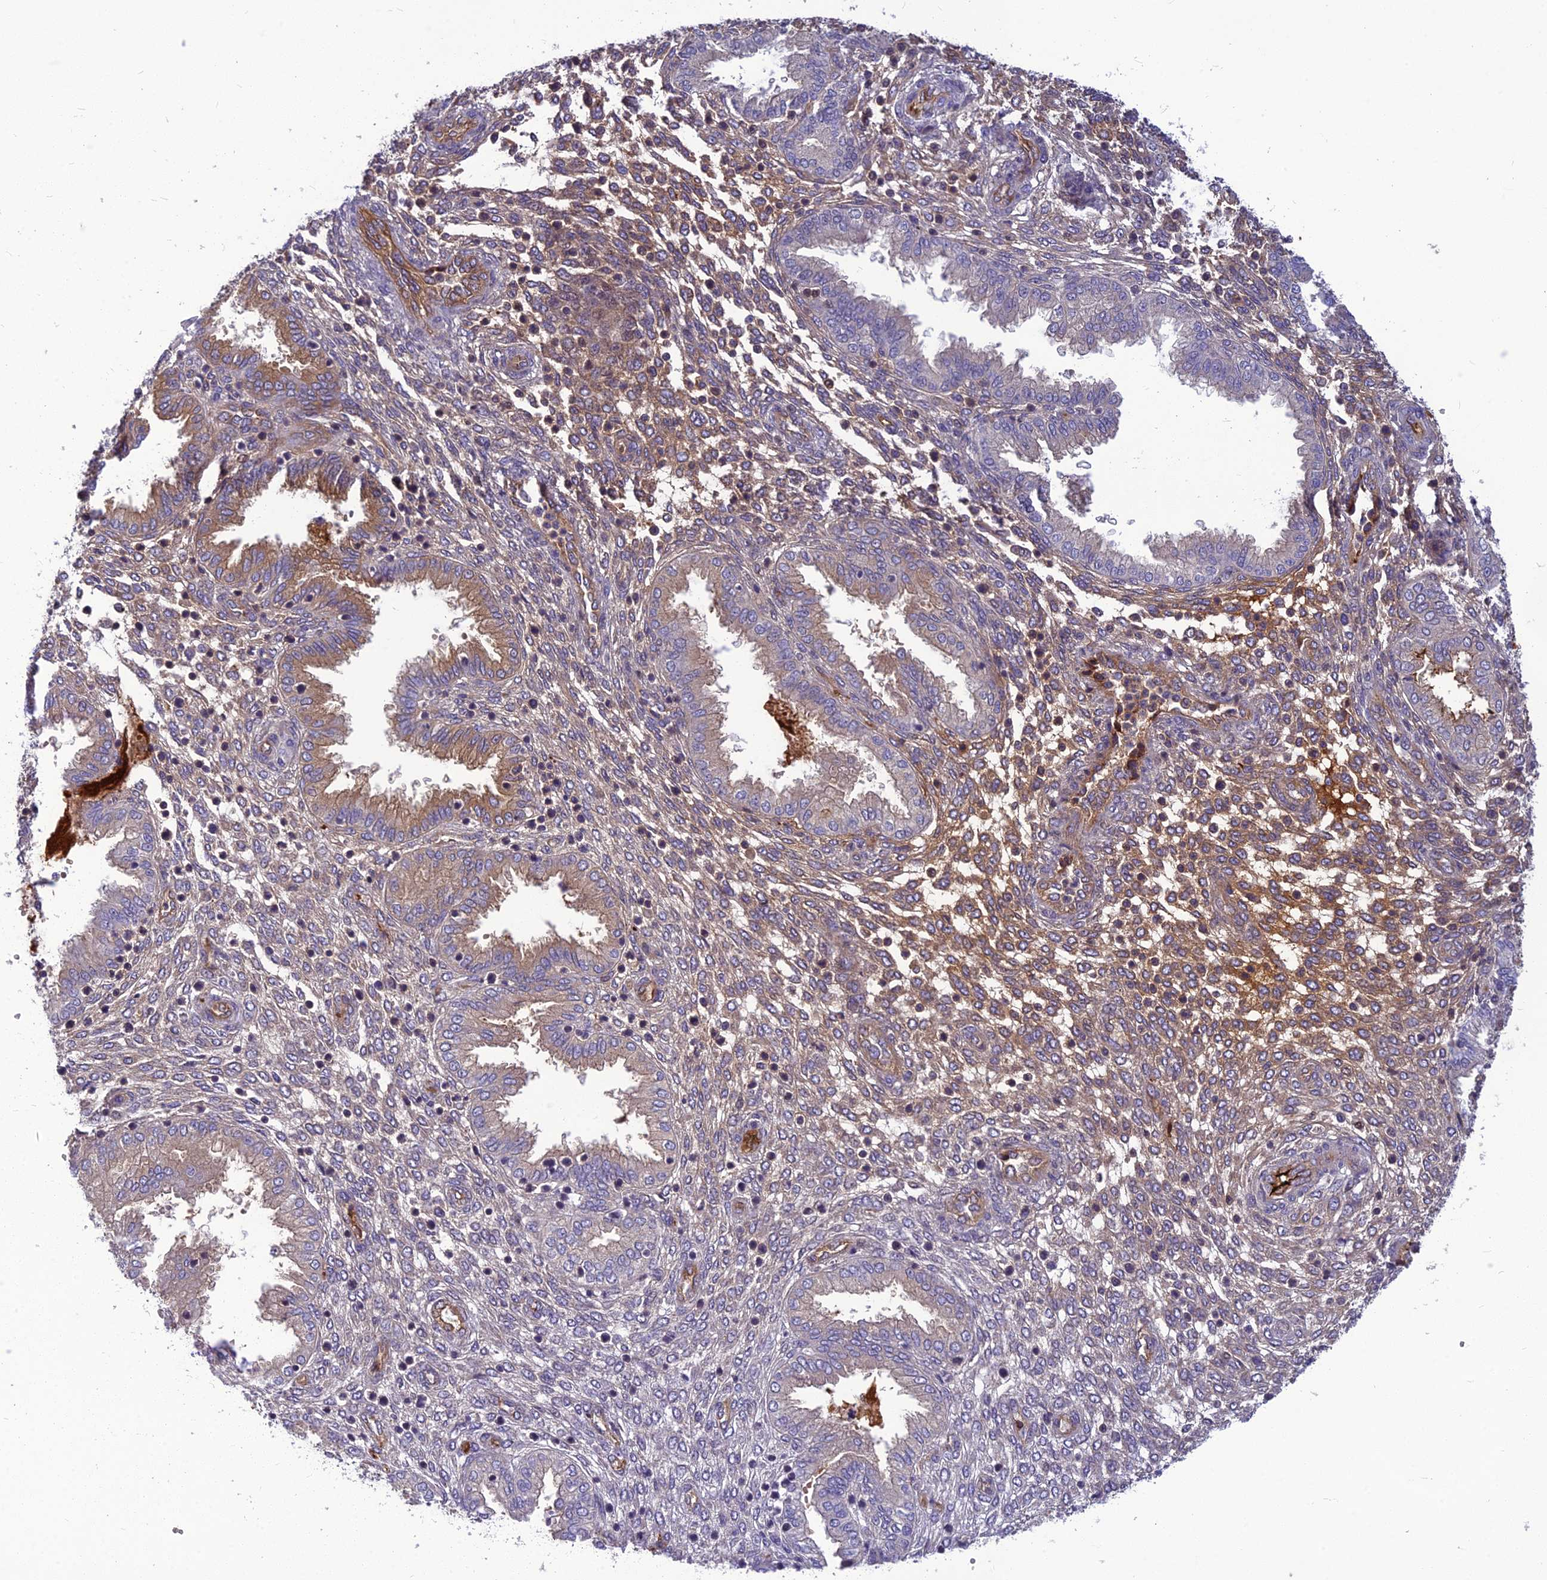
{"staining": {"intensity": "moderate", "quantity": "25%-75%", "location": "cytoplasmic/membranous"}, "tissue": "endometrium", "cell_type": "Cells in endometrial stroma", "image_type": "normal", "snomed": [{"axis": "morphology", "description": "Normal tissue, NOS"}, {"axis": "topography", "description": "Endometrium"}], "caption": "Immunohistochemistry image of normal endometrium: human endometrium stained using IHC demonstrates medium levels of moderate protein expression localized specifically in the cytoplasmic/membranous of cells in endometrial stroma, appearing as a cytoplasmic/membranous brown color.", "gene": "CLEC11A", "patient": {"sex": "female", "age": 33}}